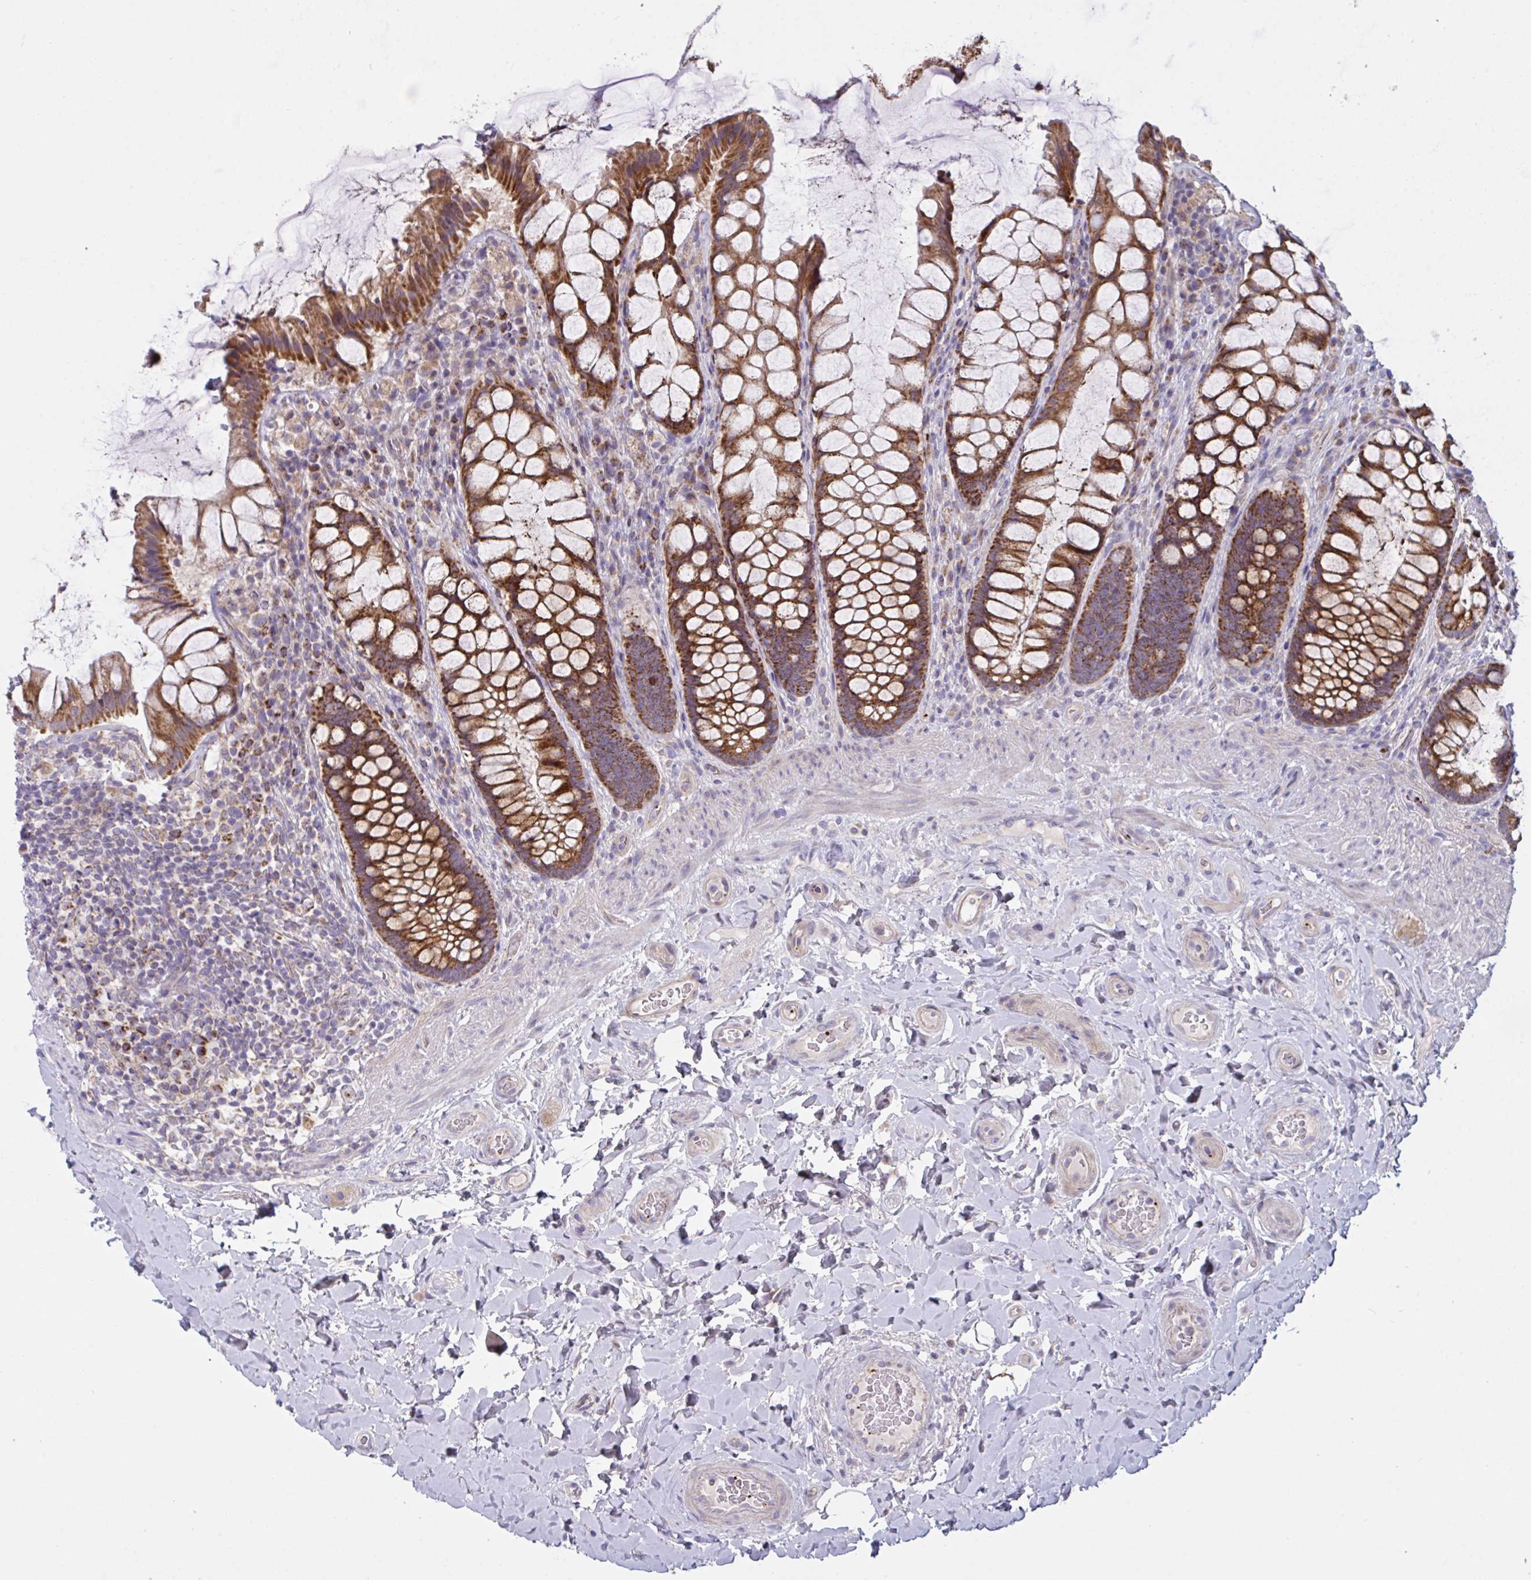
{"staining": {"intensity": "strong", "quantity": ">75%", "location": "cytoplasmic/membranous"}, "tissue": "rectum", "cell_type": "Glandular cells", "image_type": "normal", "snomed": [{"axis": "morphology", "description": "Normal tissue, NOS"}, {"axis": "topography", "description": "Rectum"}], "caption": "The immunohistochemical stain shows strong cytoplasmic/membranous expression in glandular cells of normal rectum.", "gene": "MRPS2", "patient": {"sex": "female", "age": 58}}